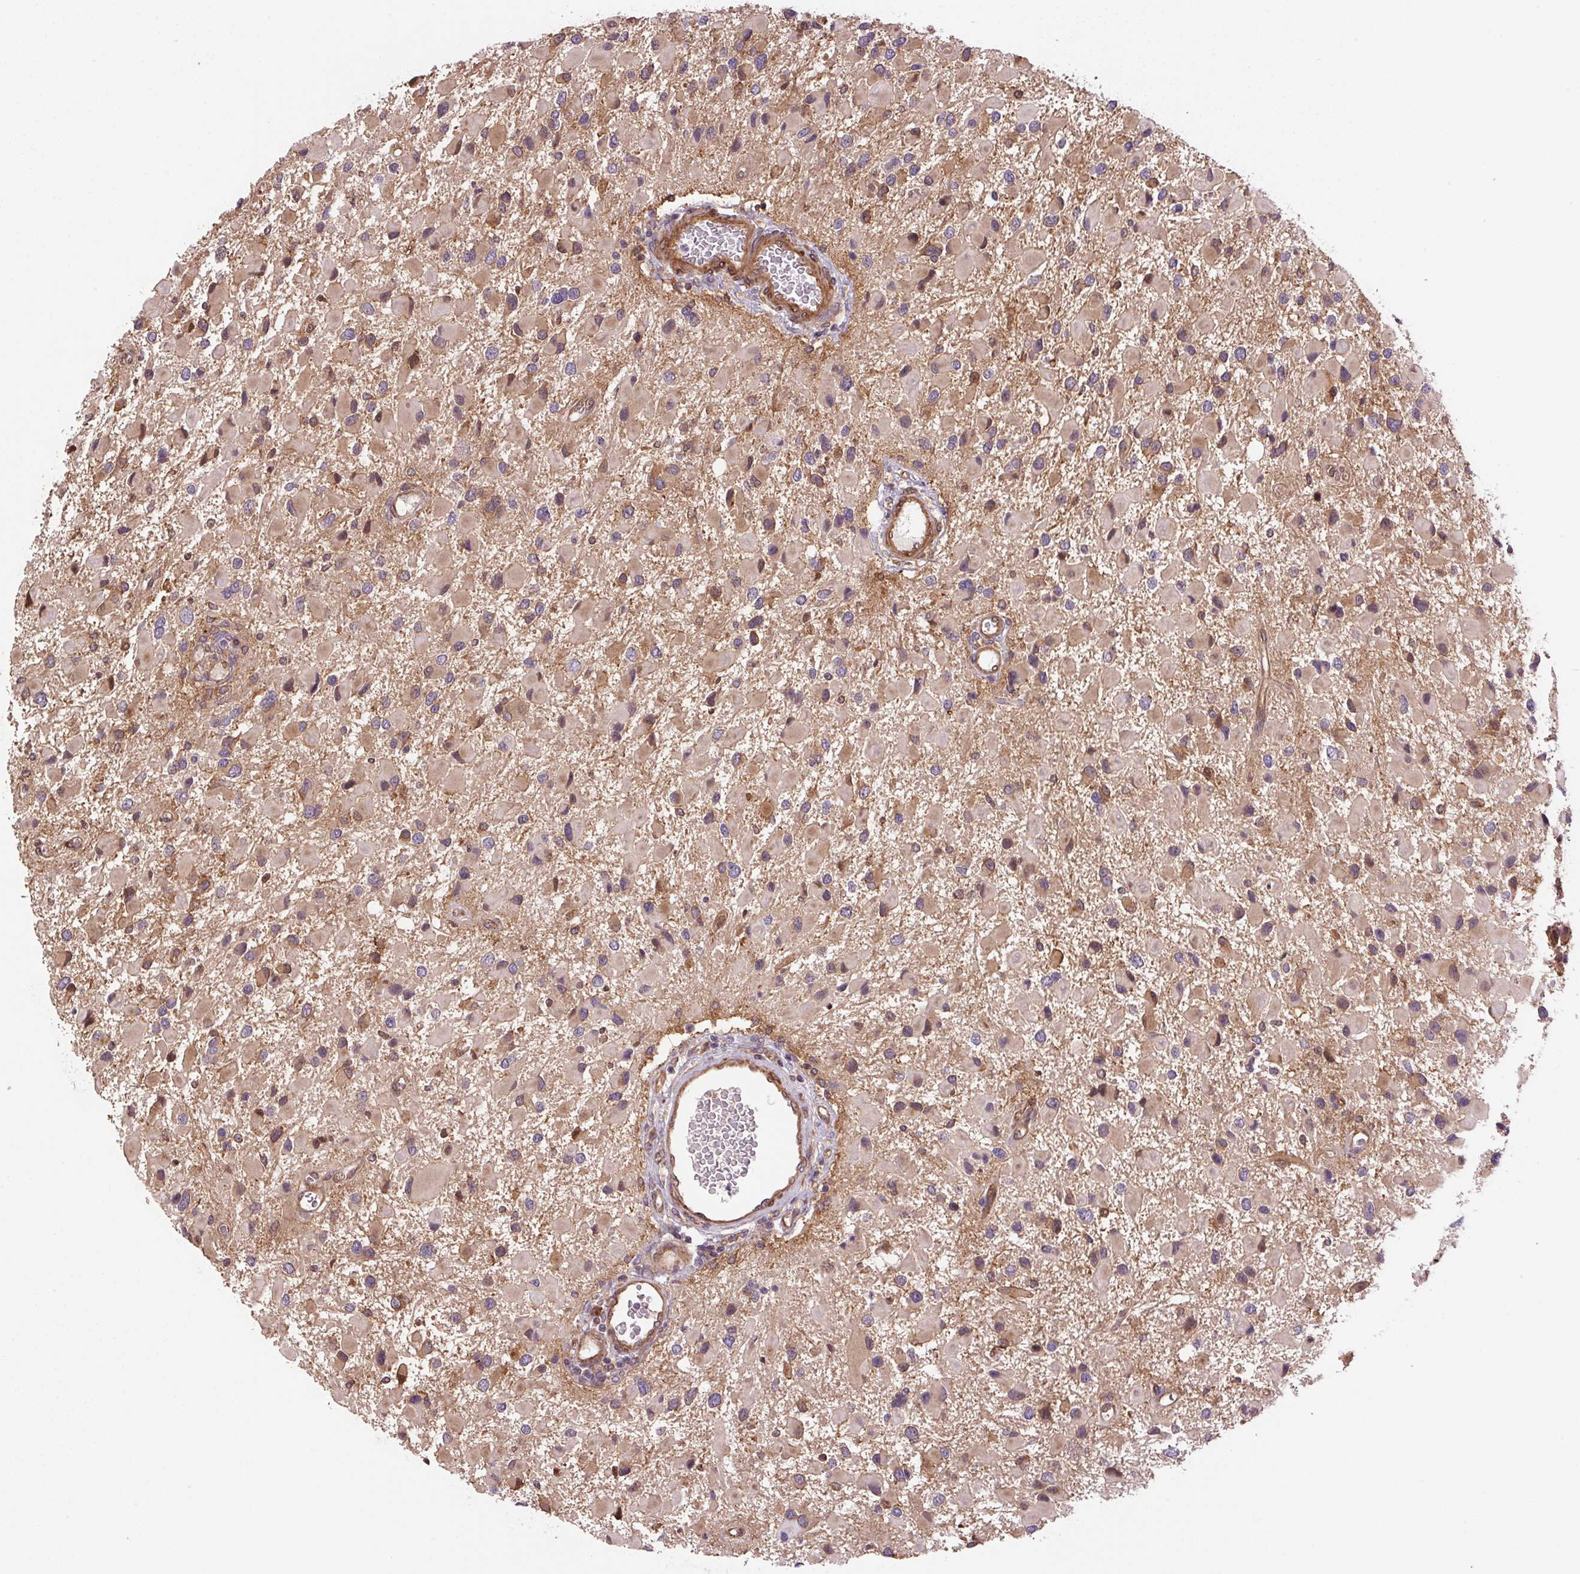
{"staining": {"intensity": "weak", "quantity": ">75%", "location": "cytoplasmic/membranous"}, "tissue": "glioma", "cell_type": "Tumor cells", "image_type": "cancer", "snomed": [{"axis": "morphology", "description": "Glioma, malignant, High grade"}, {"axis": "topography", "description": "Brain"}], "caption": "A high-resolution histopathology image shows immunohistochemistry staining of glioma, which shows weak cytoplasmic/membranous staining in approximately >75% of tumor cells. (Brightfield microscopy of DAB IHC at high magnification).", "gene": "SEPTIN10", "patient": {"sex": "male", "age": 53}}